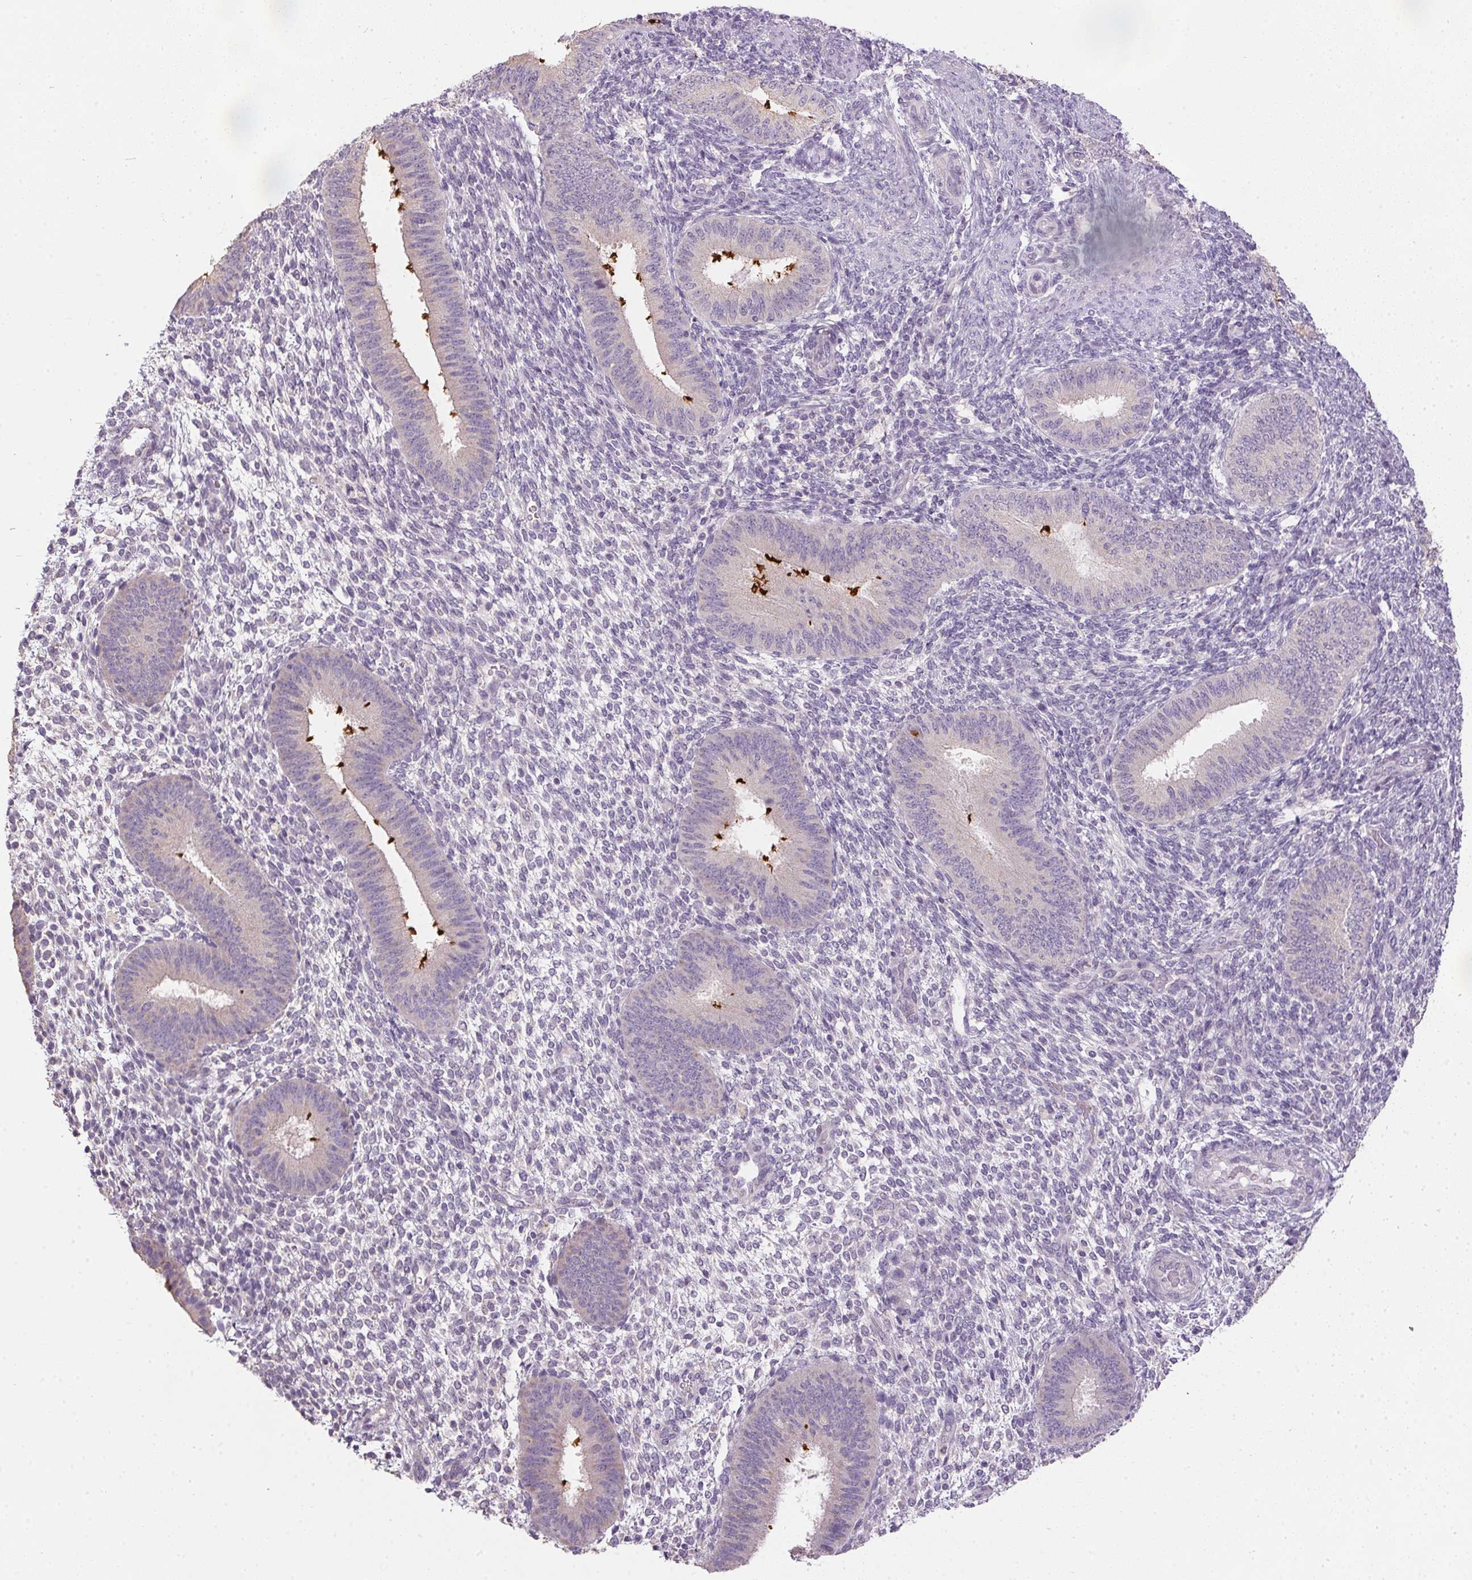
{"staining": {"intensity": "negative", "quantity": "none", "location": "none"}, "tissue": "endometrium", "cell_type": "Cells in endometrial stroma", "image_type": "normal", "snomed": [{"axis": "morphology", "description": "Normal tissue, NOS"}, {"axis": "topography", "description": "Endometrium"}], "caption": "This is an immunohistochemistry photomicrograph of unremarkable endometrium. There is no positivity in cells in endometrial stroma.", "gene": "SPACA9", "patient": {"sex": "female", "age": 39}}